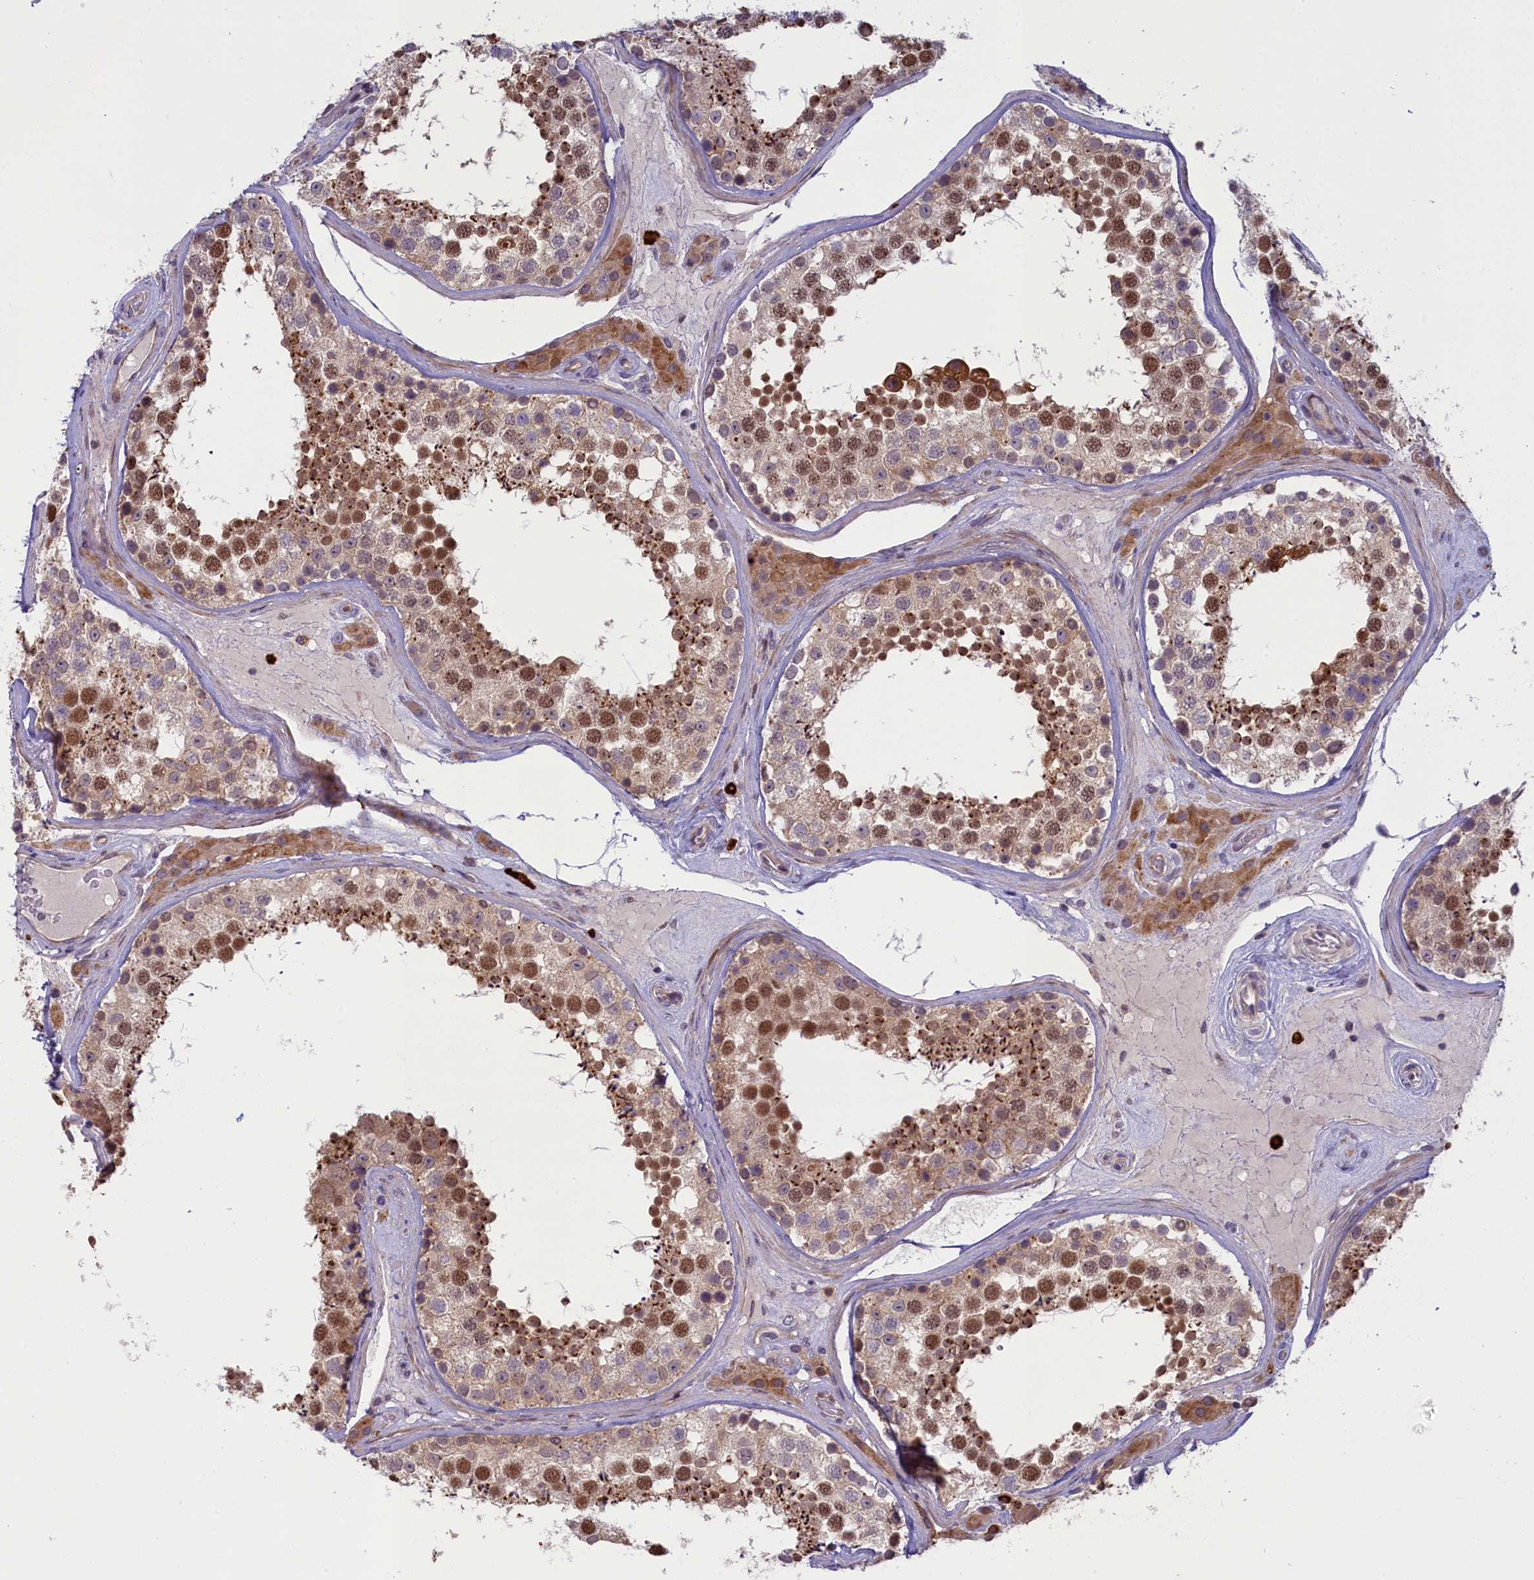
{"staining": {"intensity": "moderate", "quantity": ">75%", "location": "nuclear"}, "tissue": "testis", "cell_type": "Cells in seminiferous ducts", "image_type": "normal", "snomed": [{"axis": "morphology", "description": "Normal tissue, NOS"}, {"axis": "topography", "description": "Testis"}], "caption": "Brown immunohistochemical staining in normal testis shows moderate nuclear positivity in approximately >75% of cells in seminiferous ducts. Using DAB (3,3'-diaminobenzidine) (brown) and hematoxylin (blue) stains, captured at high magnification using brightfield microscopy.", "gene": "CCL23", "patient": {"sex": "male", "age": 46}}